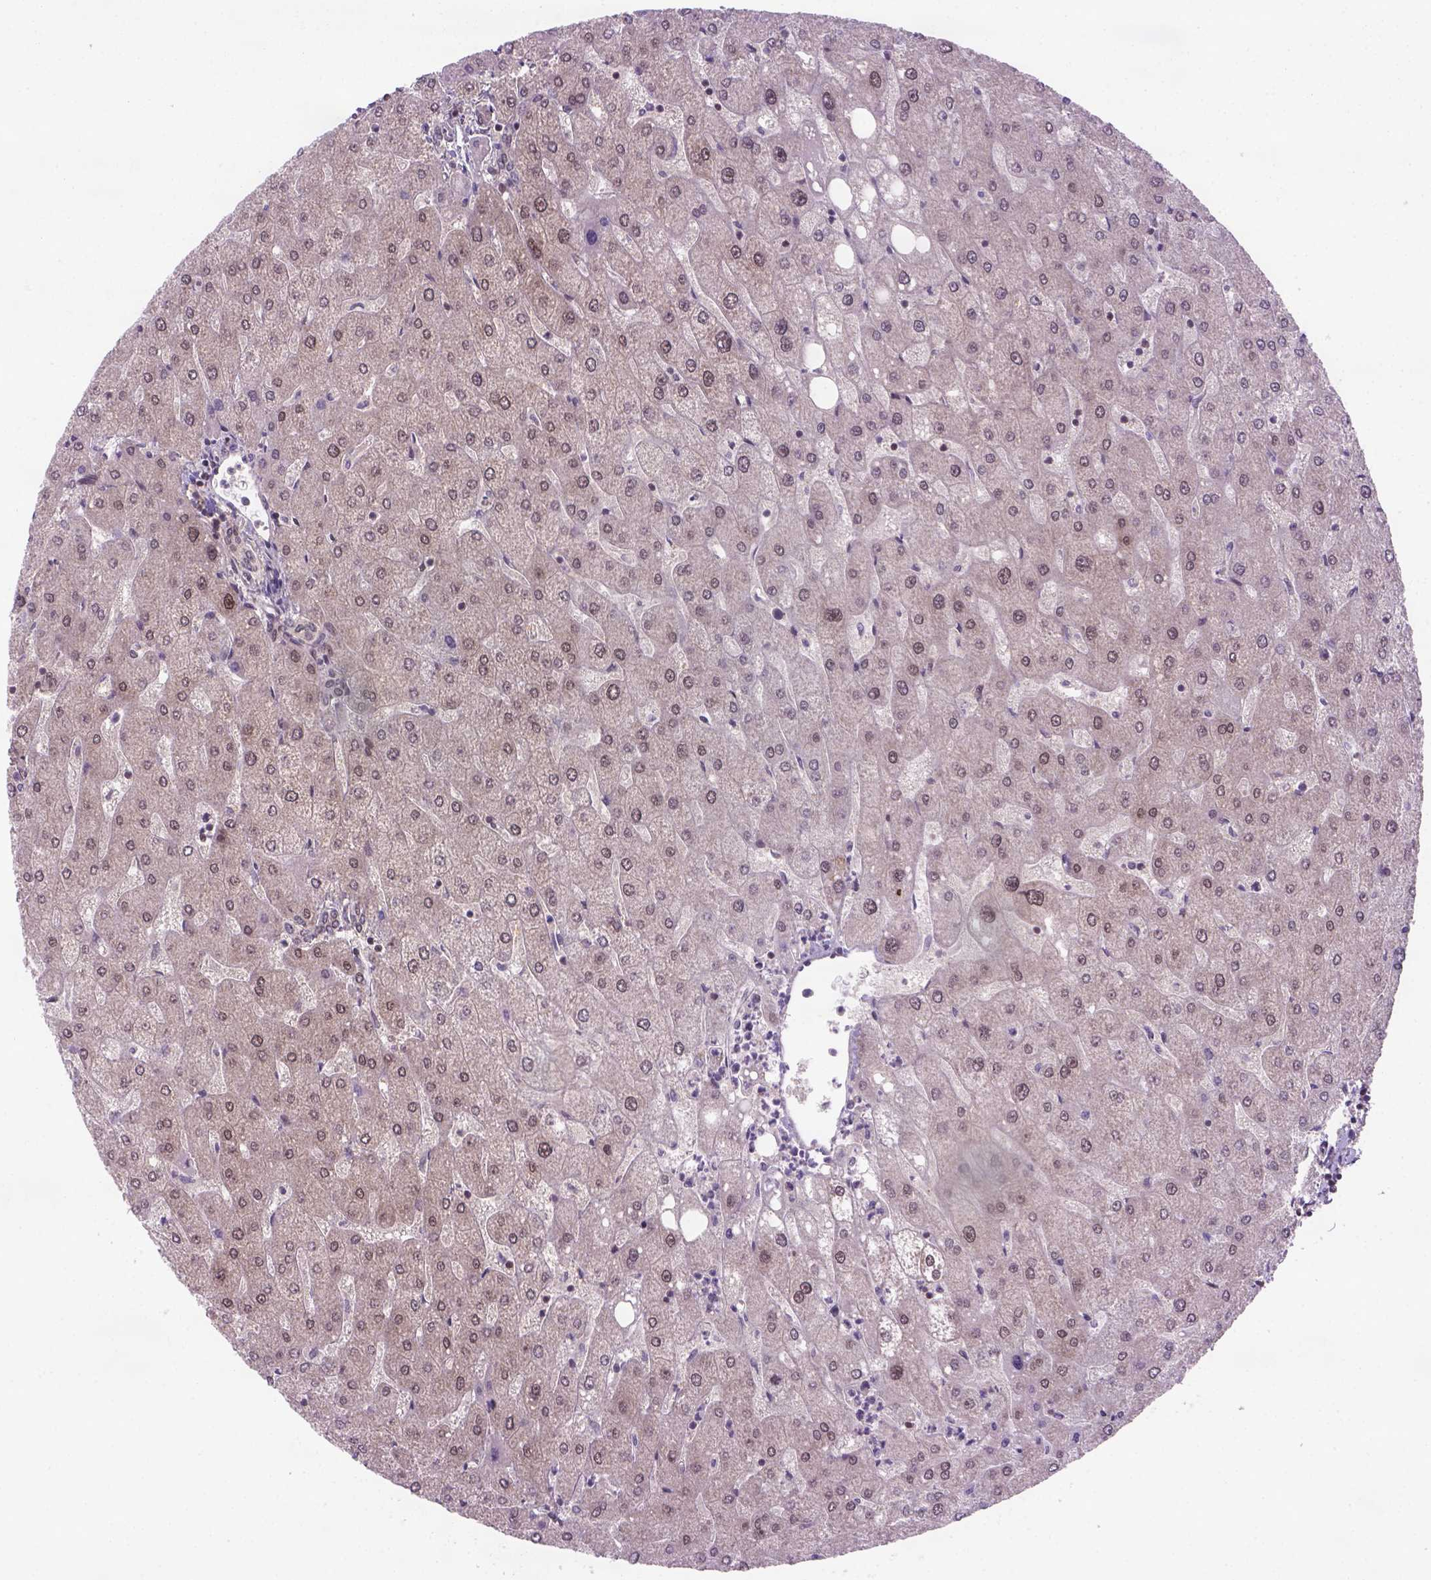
{"staining": {"intensity": "weak", "quantity": "25%-75%", "location": "nuclear"}, "tissue": "liver", "cell_type": "Cholangiocytes", "image_type": "normal", "snomed": [{"axis": "morphology", "description": "Normal tissue, NOS"}, {"axis": "topography", "description": "Liver"}], "caption": "Weak nuclear protein staining is present in about 25%-75% of cholangiocytes in liver.", "gene": "MGMT", "patient": {"sex": "male", "age": 67}}